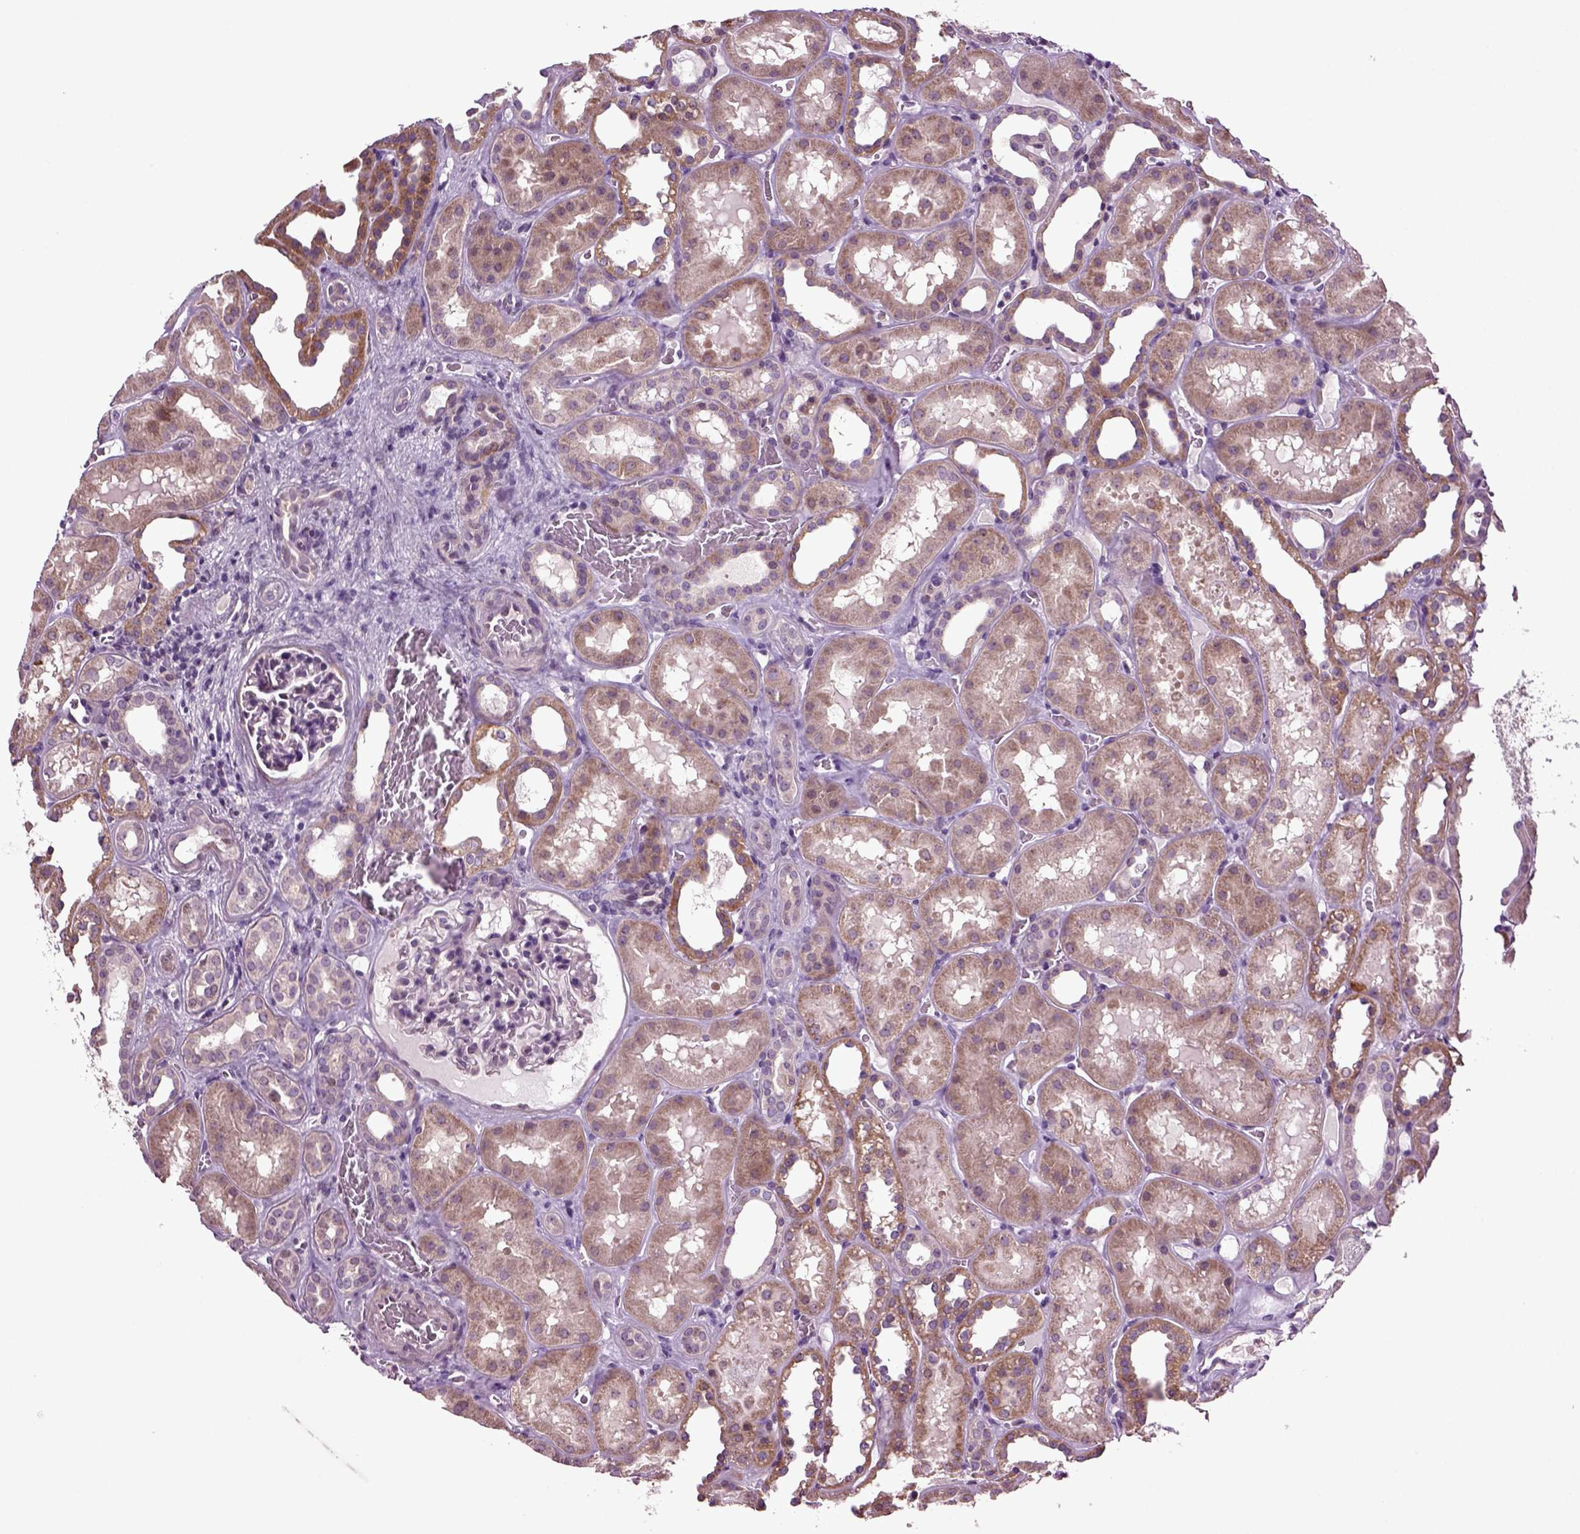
{"staining": {"intensity": "negative", "quantity": "none", "location": "none"}, "tissue": "kidney", "cell_type": "Cells in glomeruli", "image_type": "normal", "snomed": [{"axis": "morphology", "description": "Normal tissue, NOS"}, {"axis": "topography", "description": "Kidney"}], "caption": "IHC micrograph of unremarkable kidney: kidney stained with DAB (3,3'-diaminobenzidine) exhibits no significant protein expression in cells in glomeruli.", "gene": "HAGHL", "patient": {"sex": "female", "age": 41}}